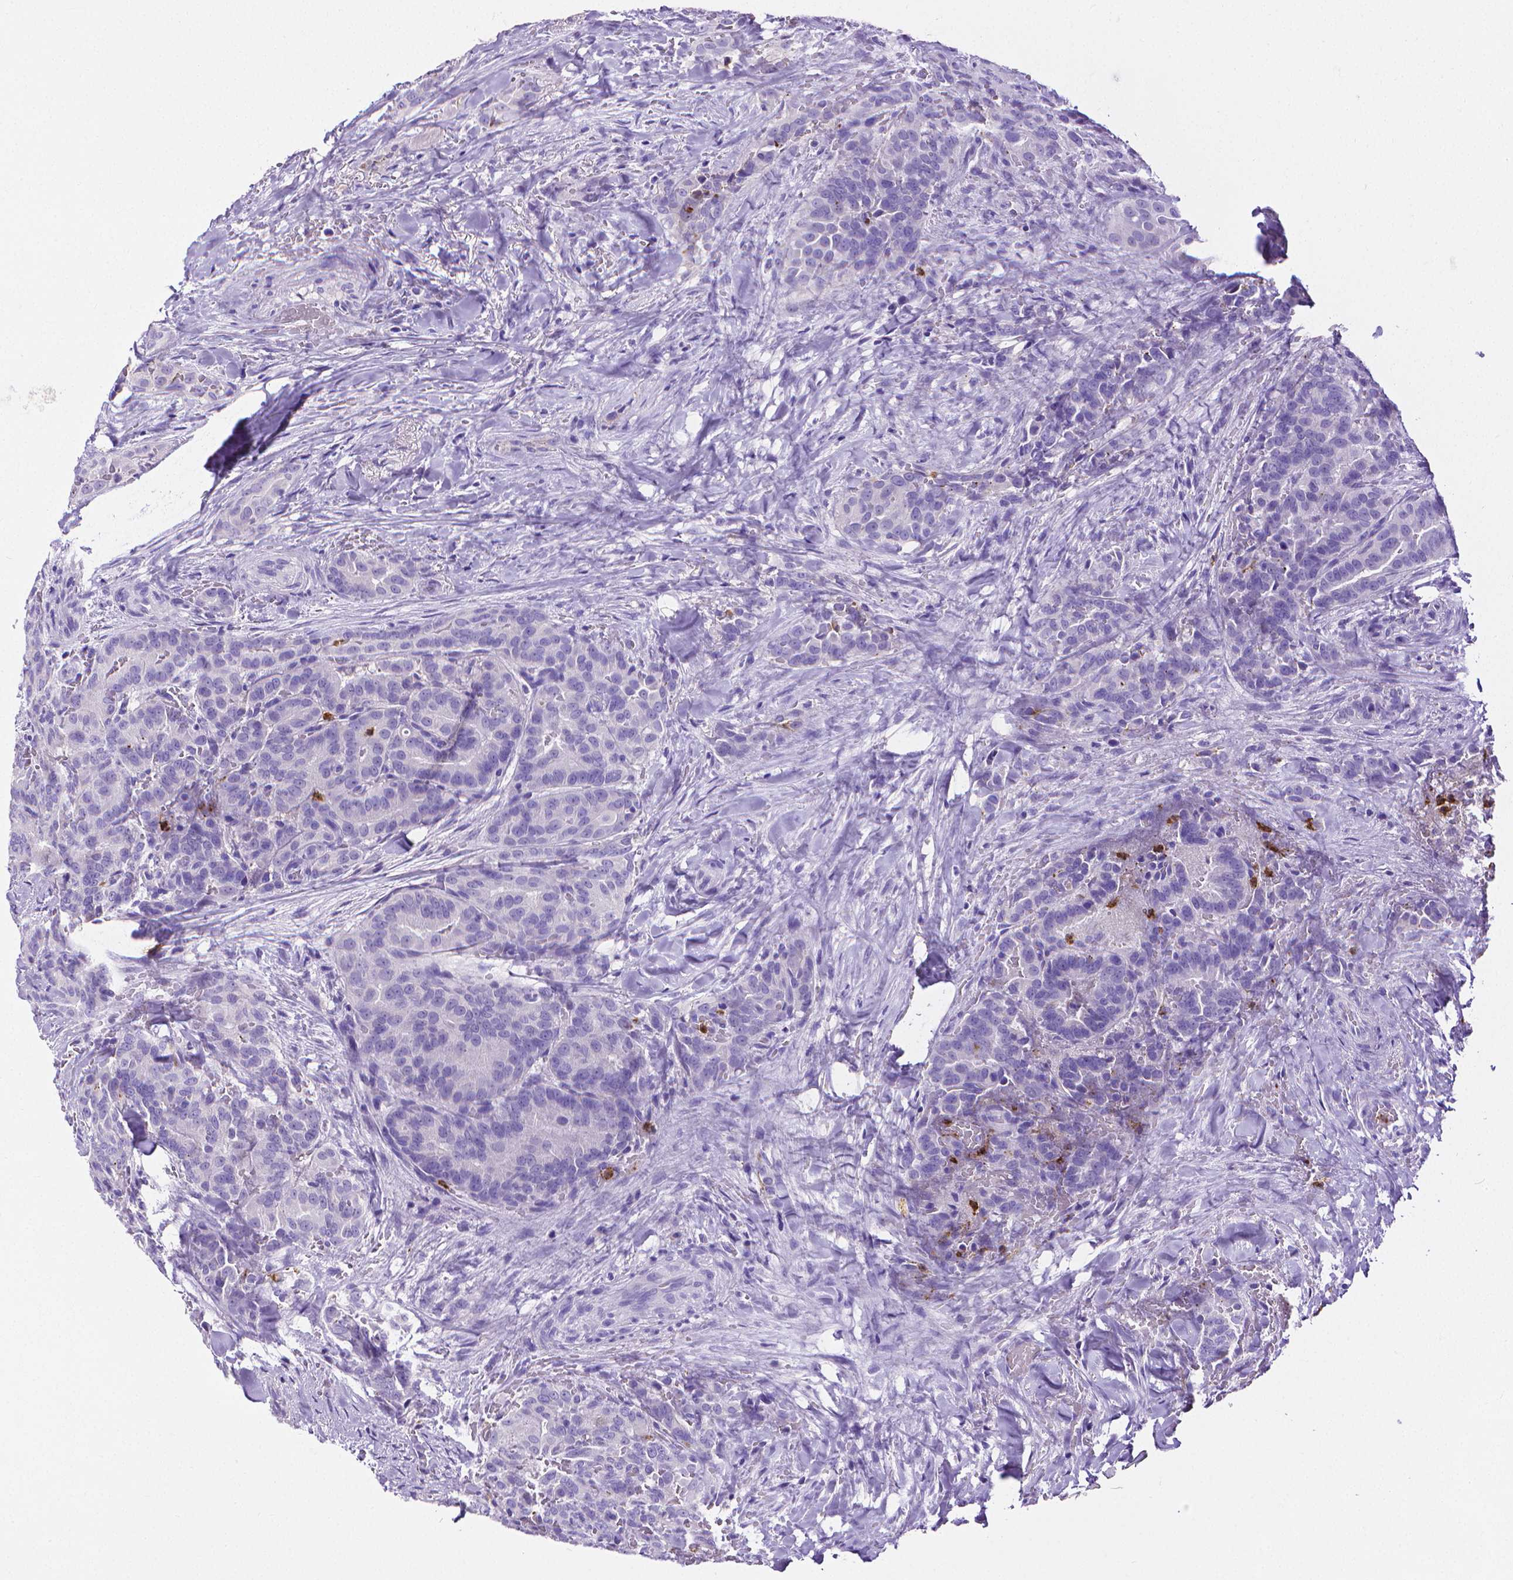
{"staining": {"intensity": "negative", "quantity": "none", "location": "none"}, "tissue": "thyroid cancer", "cell_type": "Tumor cells", "image_type": "cancer", "snomed": [{"axis": "morphology", "description": "Papillary adenocarcinoma, NOS"}, {"axis": "topography", "description": "Thyroid gland"}], "caption": "Thyroid cancer stained for a protein using immunohistochemistry (IHC) demonstrates no positivity tumor cells.", "gene": "MMP9", "patient": {"sex": "male", "age": 61}}